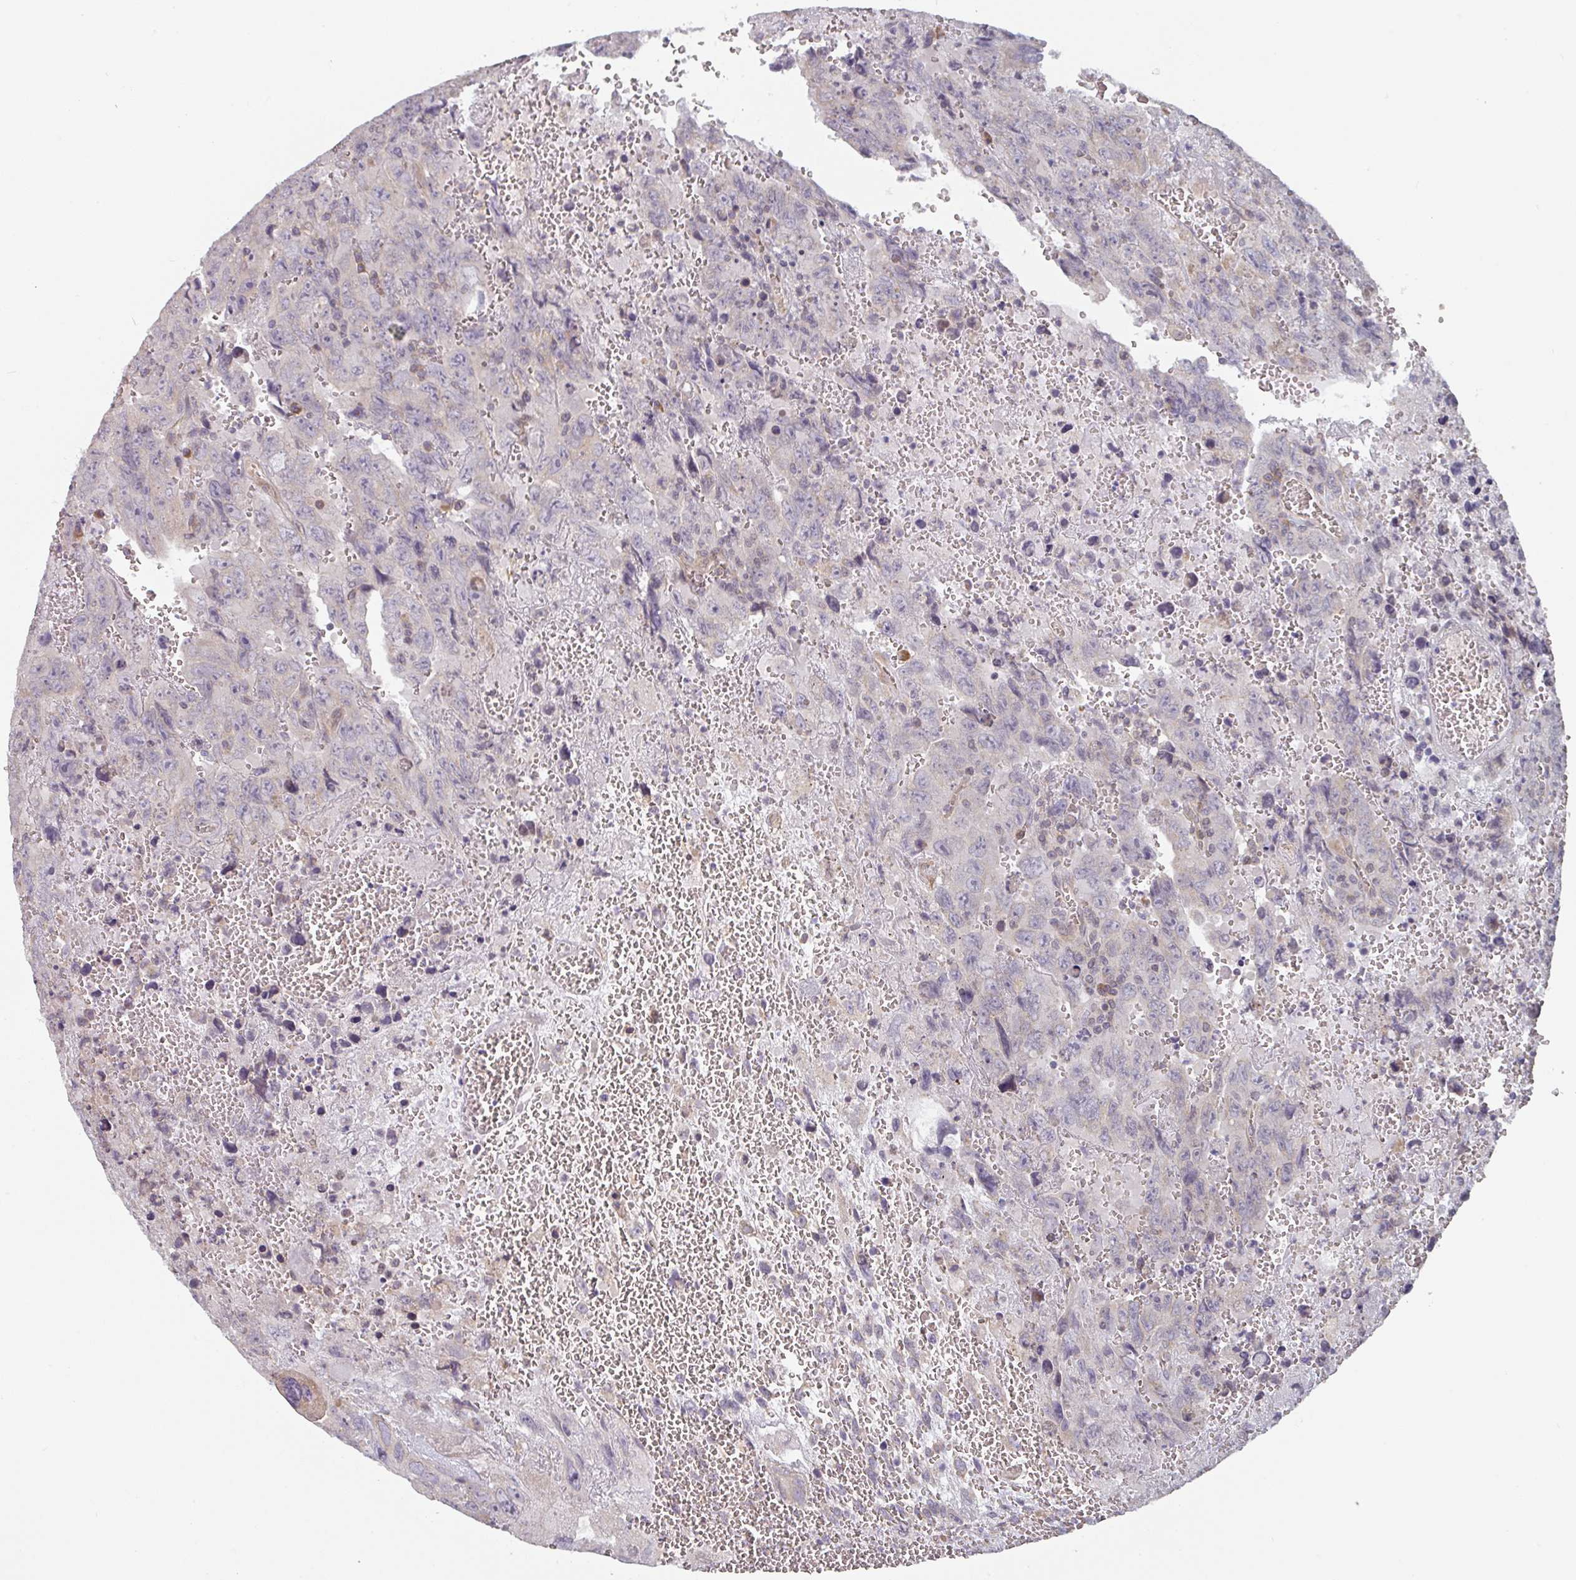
{"staining": {"intensity": "negative", "quantity": "none", "location": "none"}, "tissue": "testis cancer", "cell_type": "Tumor cells", "image_type": "cancer", "snomed": [{"axis": "morphology", "description": "Carcinoma, Embryonal, NOS"}, {"axis": "topography", "description": "Testis"}], "caption": "DAB (3,3'-diaminobenzidine) immunohistochemical staining of testis embryonal carcinoma shows no significant positivity in tumor cells.", "gene": "TAPT1", "patient": {"sex": "male", "age": 28}}